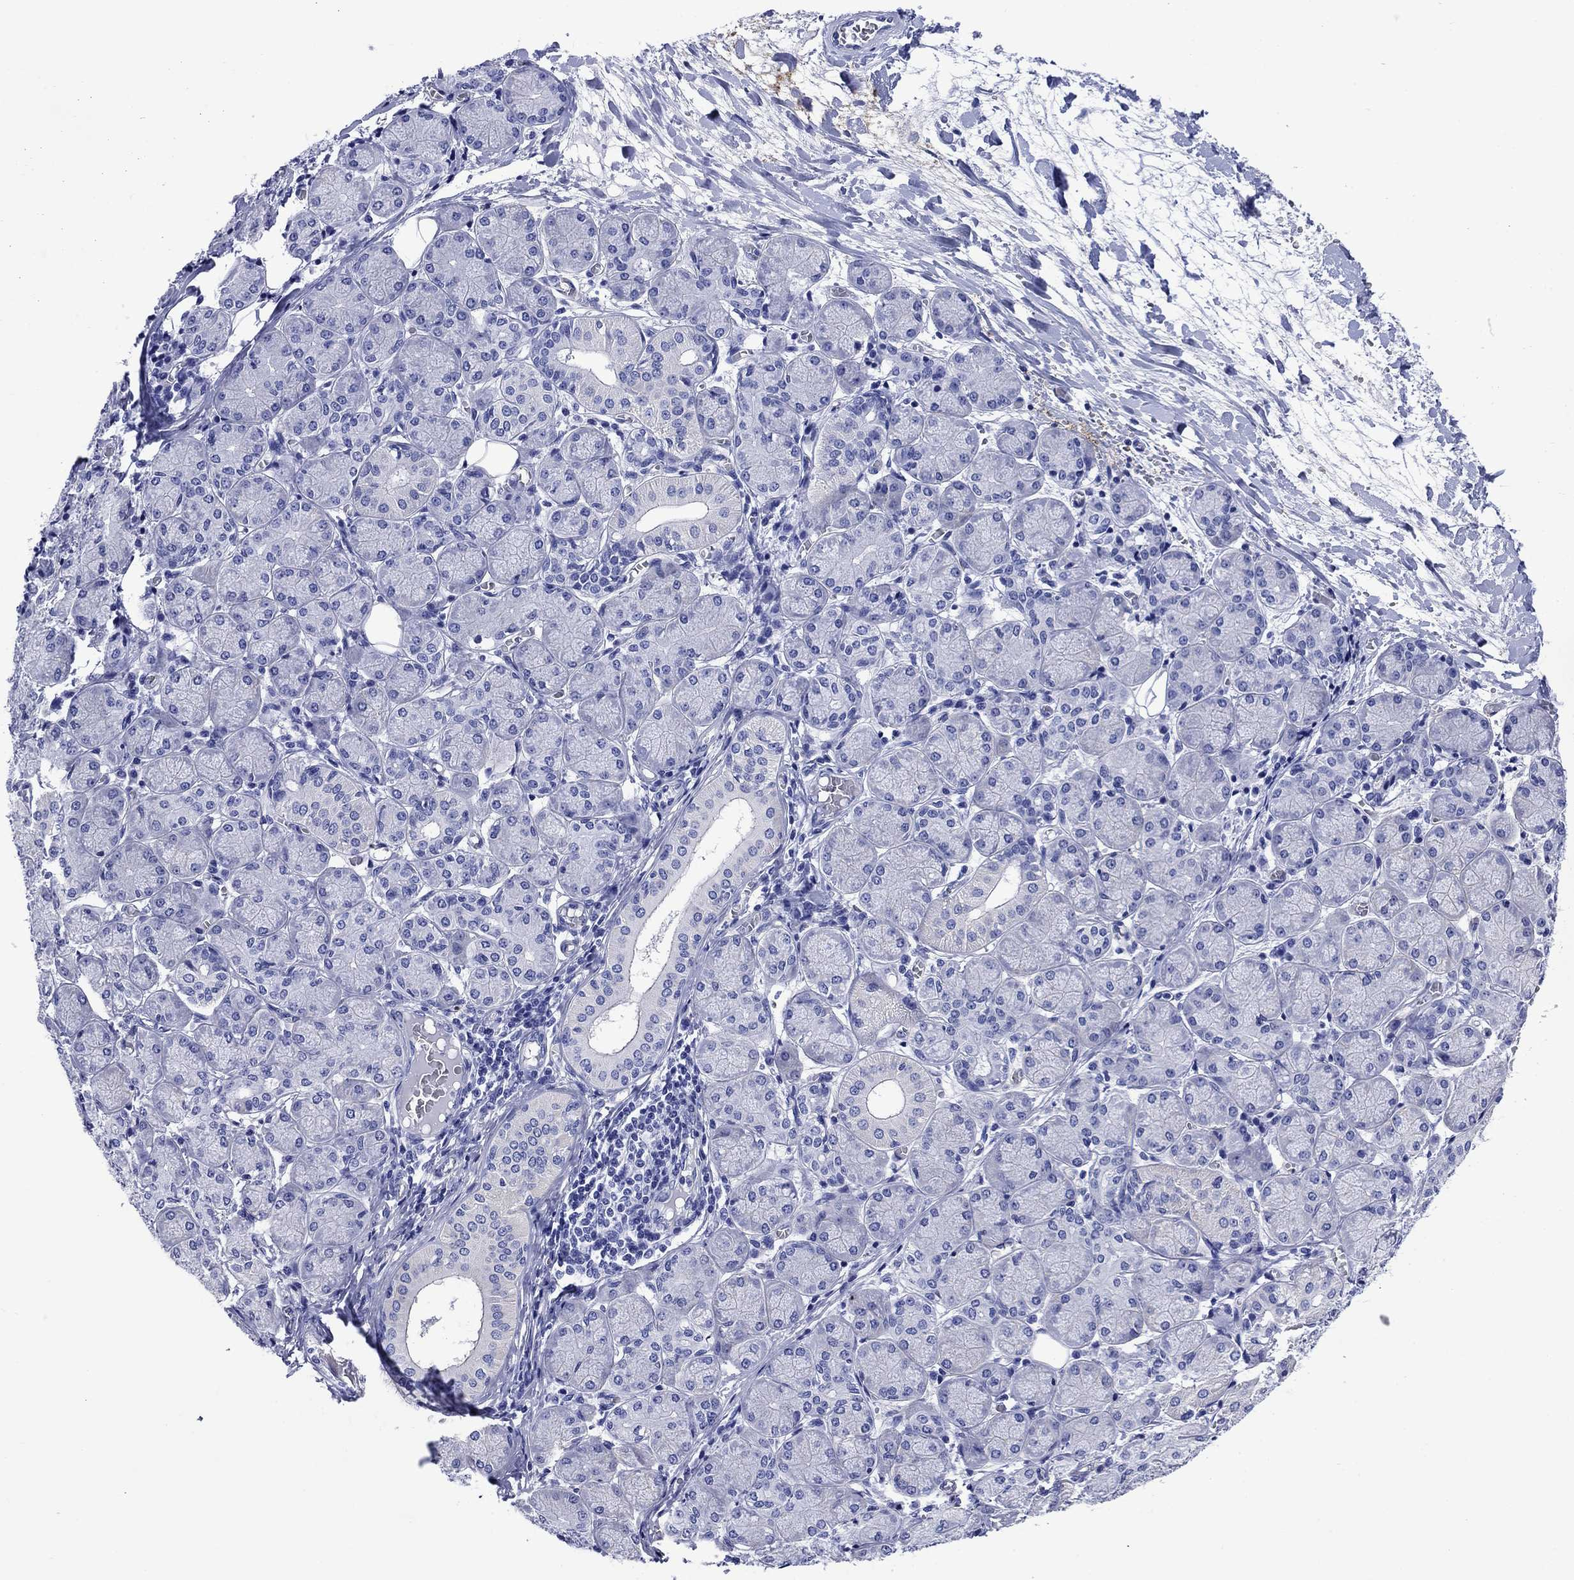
{"staining": {"intensity": "negative", "quantity": "none", "location": "none"}, "tissue": "salivary gland", "cell_type": "Glandular cells", "image_type": "normal", "snomed": [{"axis": "morphology", "description": "Normal tissue, NOS"}, {"axis": "topography", "description": "Salivary gland"}, {"axis": "topography", "description": "Peripheral nerve tissue"}], "caption": "A high-resolution image shows immunohistochemistry (IHC) staining of normal salivary gland, which demonstrates no significant positivity in glandular cells.", "gene": "SLC1A2", "patient": {"sex": "female", "age": 24}}